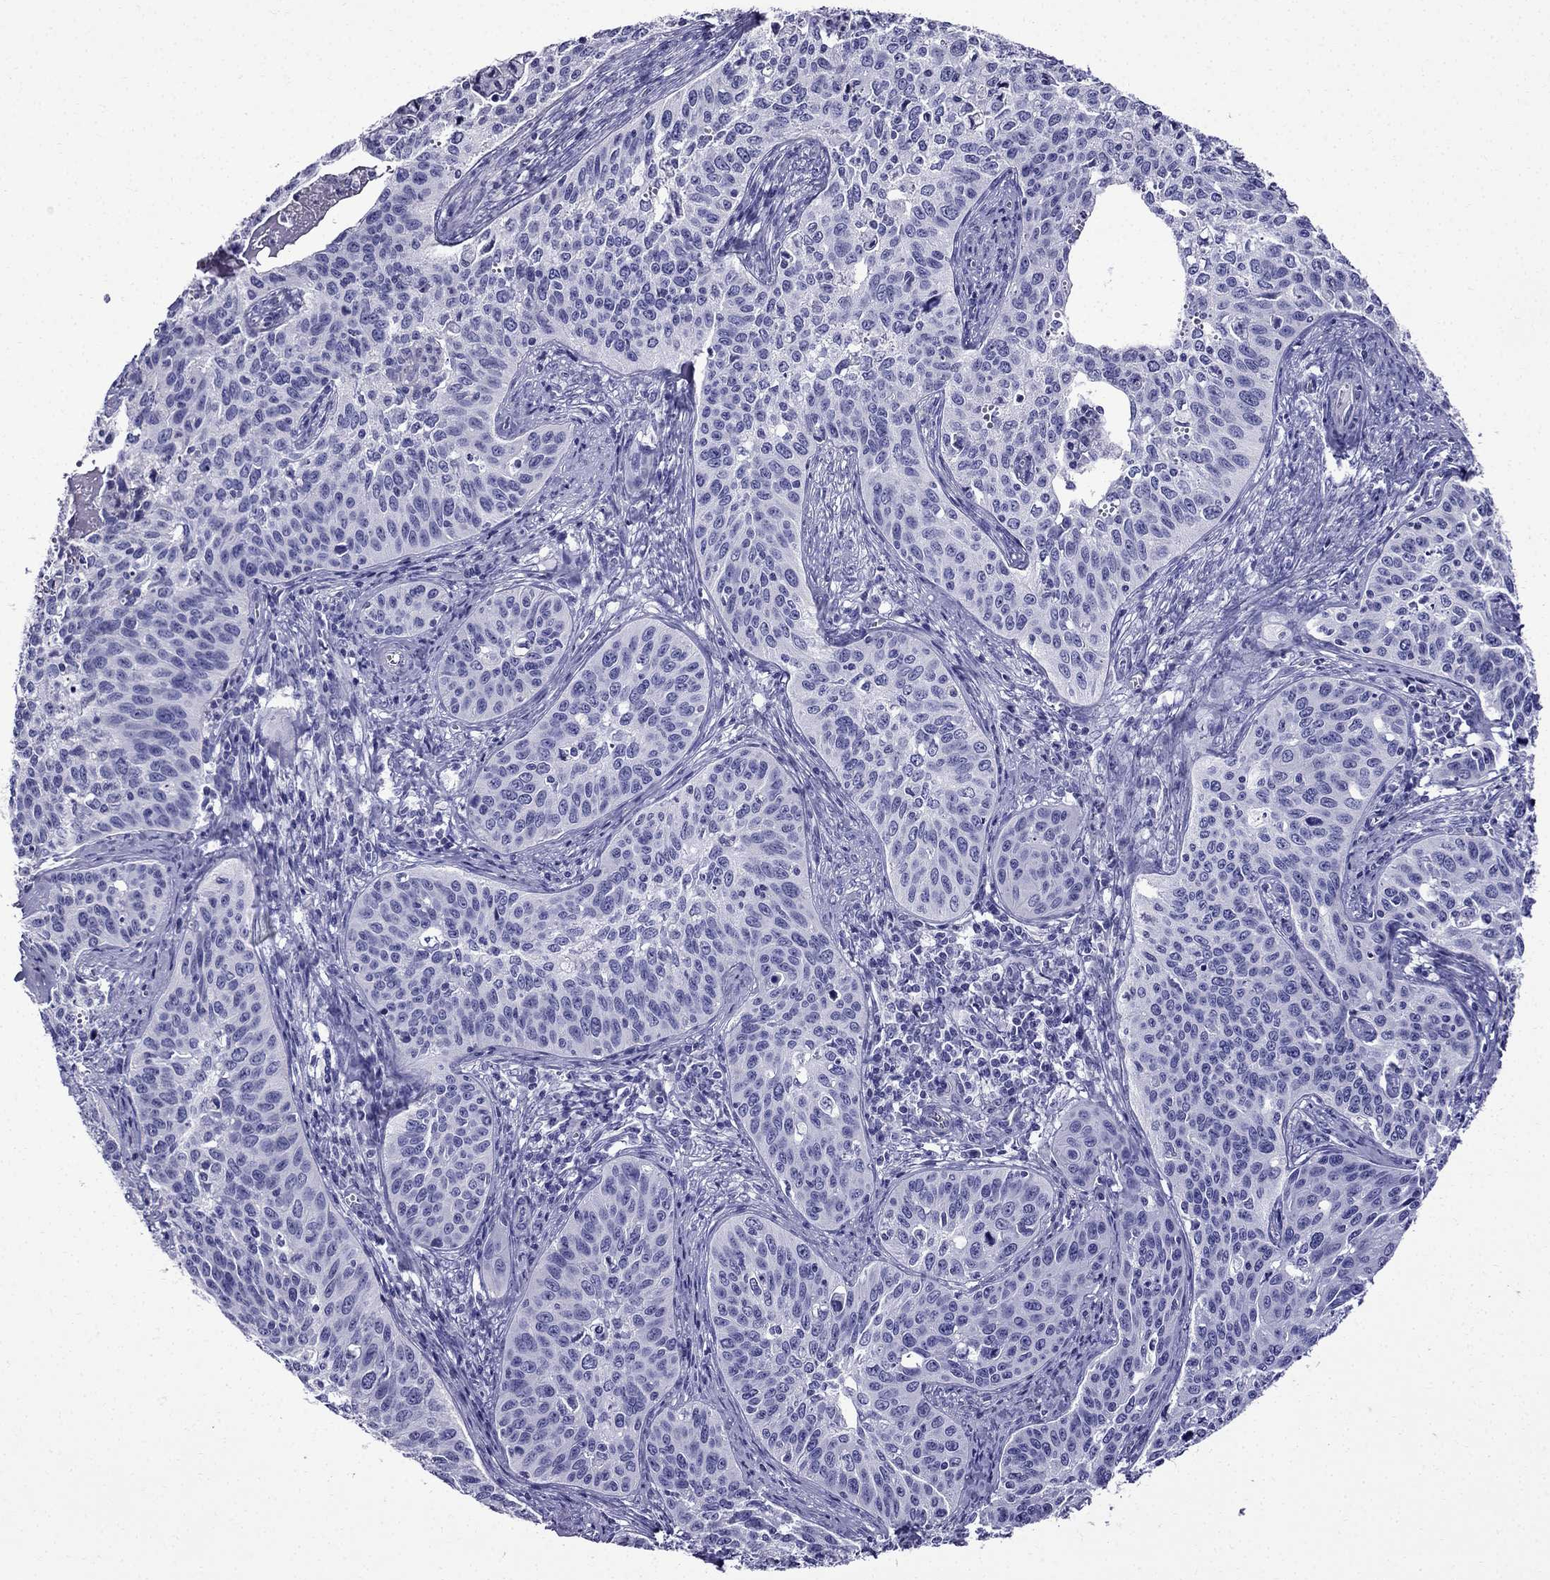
{"staining": {"intensity": "negative", "quantity": "none", "location": "none"}, "tissue": "cervical cancer", "cell_type": "Tumor cells", "image_type": "cancer", "snomed": [{"axis": "morphology", "description": "Squamous cell carcinoma, NOS"}, {"axis": "topography", "description": "Cervix"}], "caption": "Human cervical cancer (squamous cell carcinoma) stained for a protein using immunohistochemistry displays no positivity in tumor cells.", "gene": "ERC2", "patient": {"sex": "female", "age": 31}}